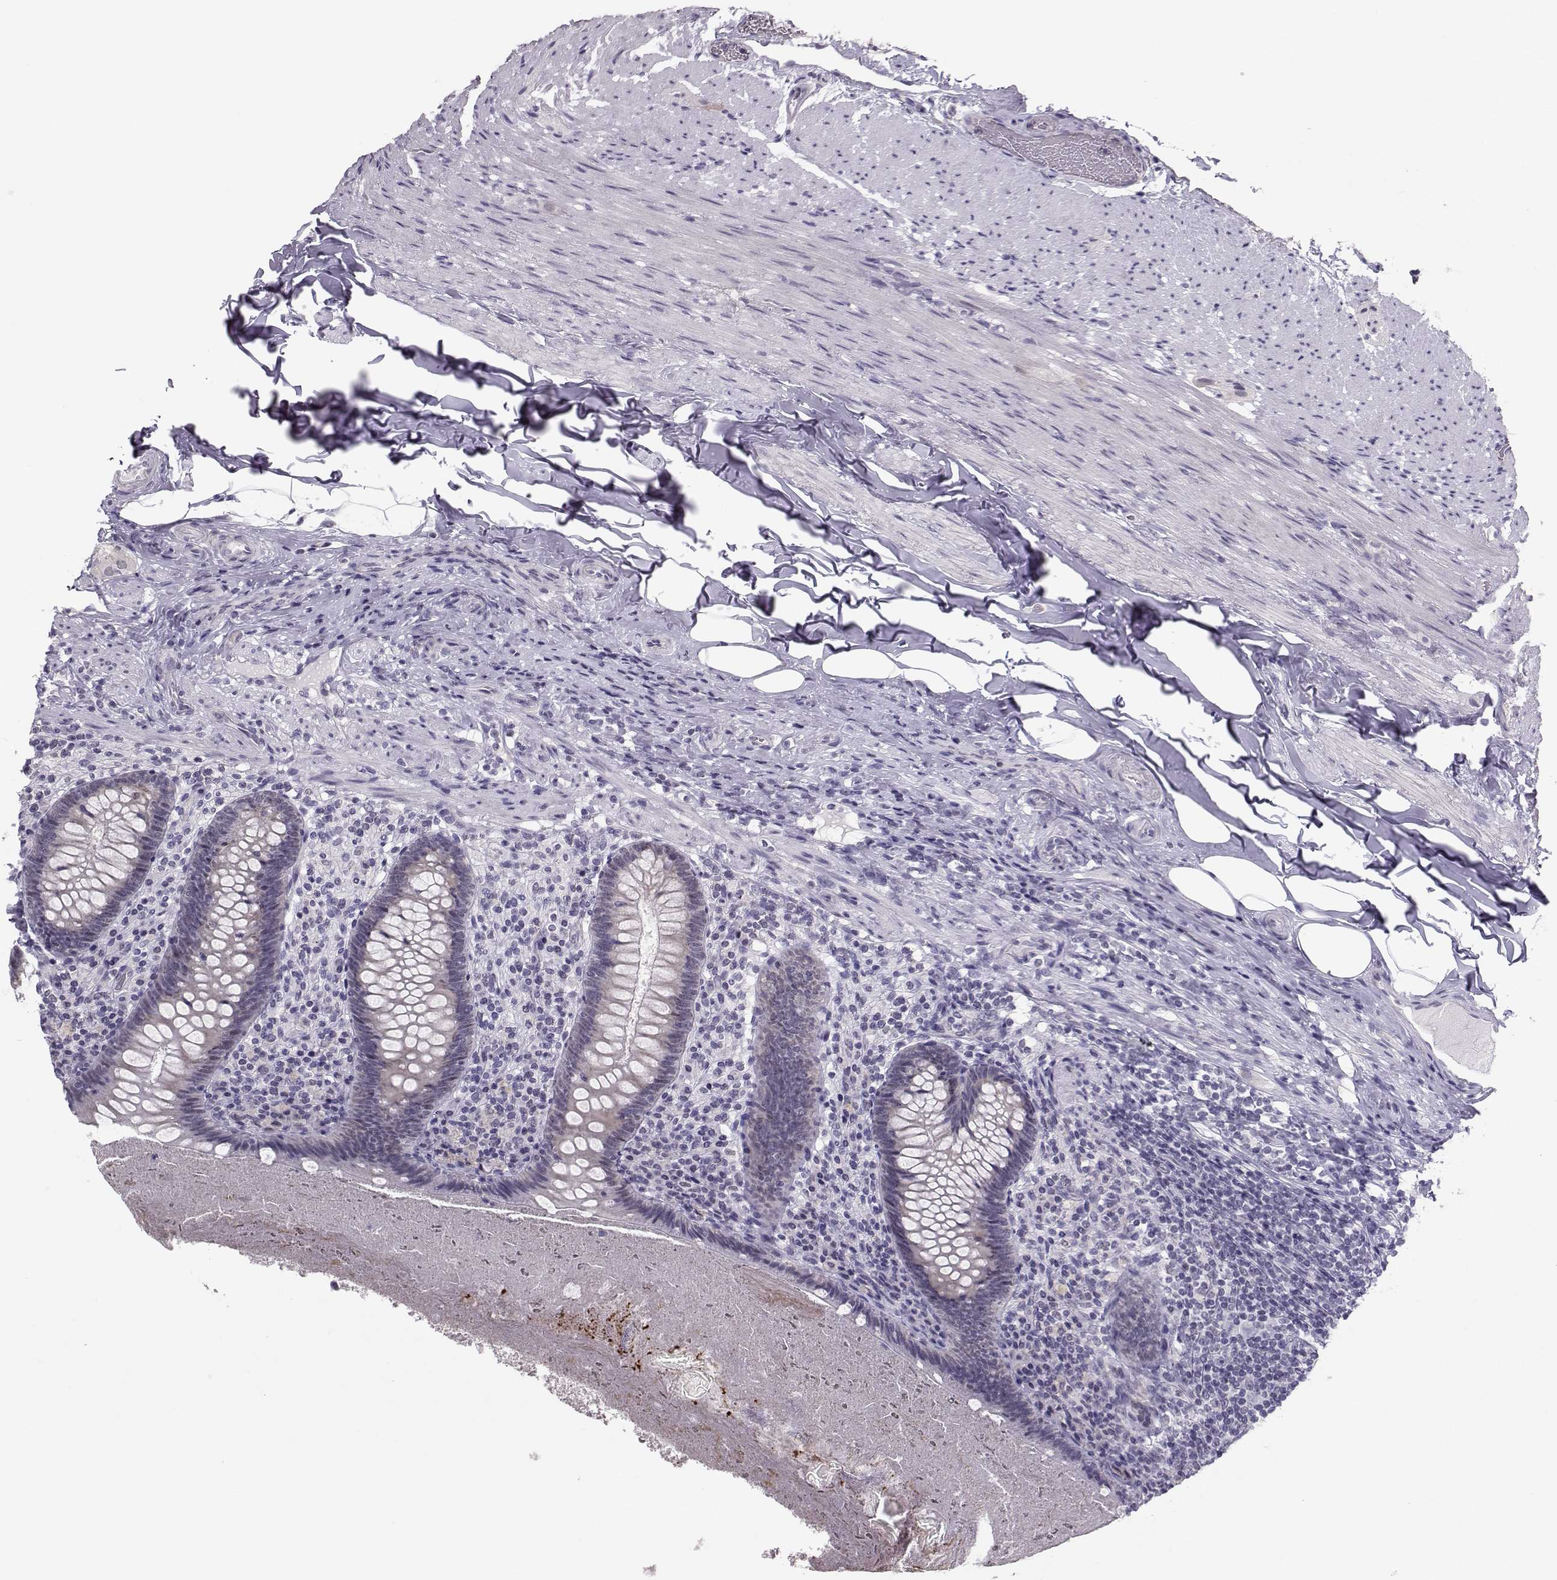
{"staining": {"intensity": "negative", "quantity": "none", "location": "none"}, "tissue": "appendix", "cell_type": "Glandular cells", "image_type": "normal", "snomed": [{"axis": "morphology", "description": "Normal tissue, NOS"}, {"axis": "topography", "description": "Appendix"}], "caption": "IHC micrograph of unremarkable human appendix stained for a protein (brown), which shows no positivity in glandular cells. The staining is performed using DAB brown chromogen with nuclei counter-stained in using hematoxylin.", "gene": "DNAAF1", "patient": {"sex": "male", "age": 47}}